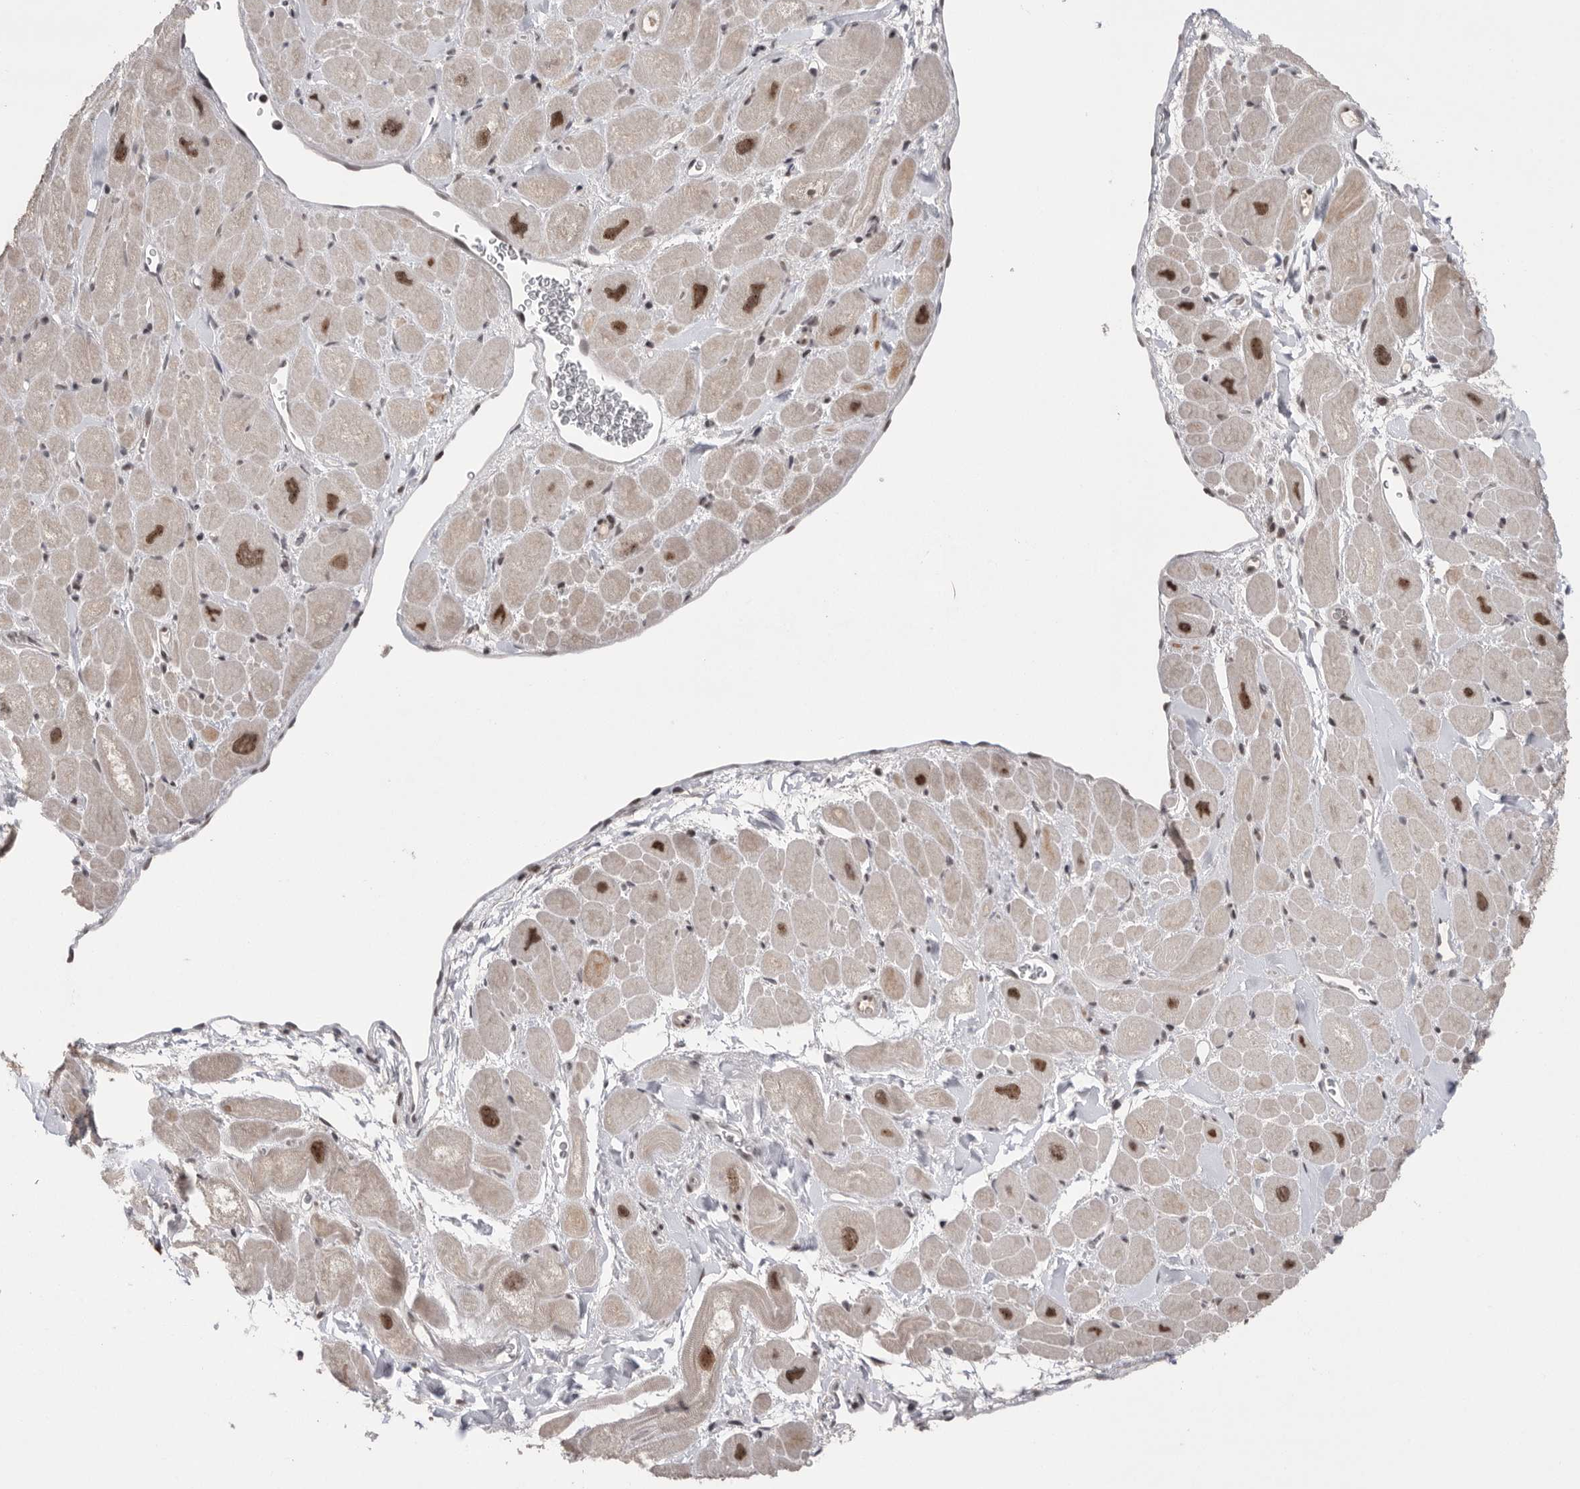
{"staining": {"intensity": "strong", "quantity": ">75%", "location": "nuclear"}, "tissue": "heart muscle", "cell_type": "Cardiomyocytes", "image_type": "normal", "snomed": [{"axis": "morphology", "description": "Normal tissue, NOS"}, {"axis": "topography", "description": "Heart"}], "caption": "This histopathology image reveals normal heart muscle stained with IHC to label a protein in brown. The nuclear of cardiomyocytes show strong positivity for the protein. Nuclei are counter-stained blue.", "gene": "POU5F1", "patient": {"sex": "male", "age": 49}}